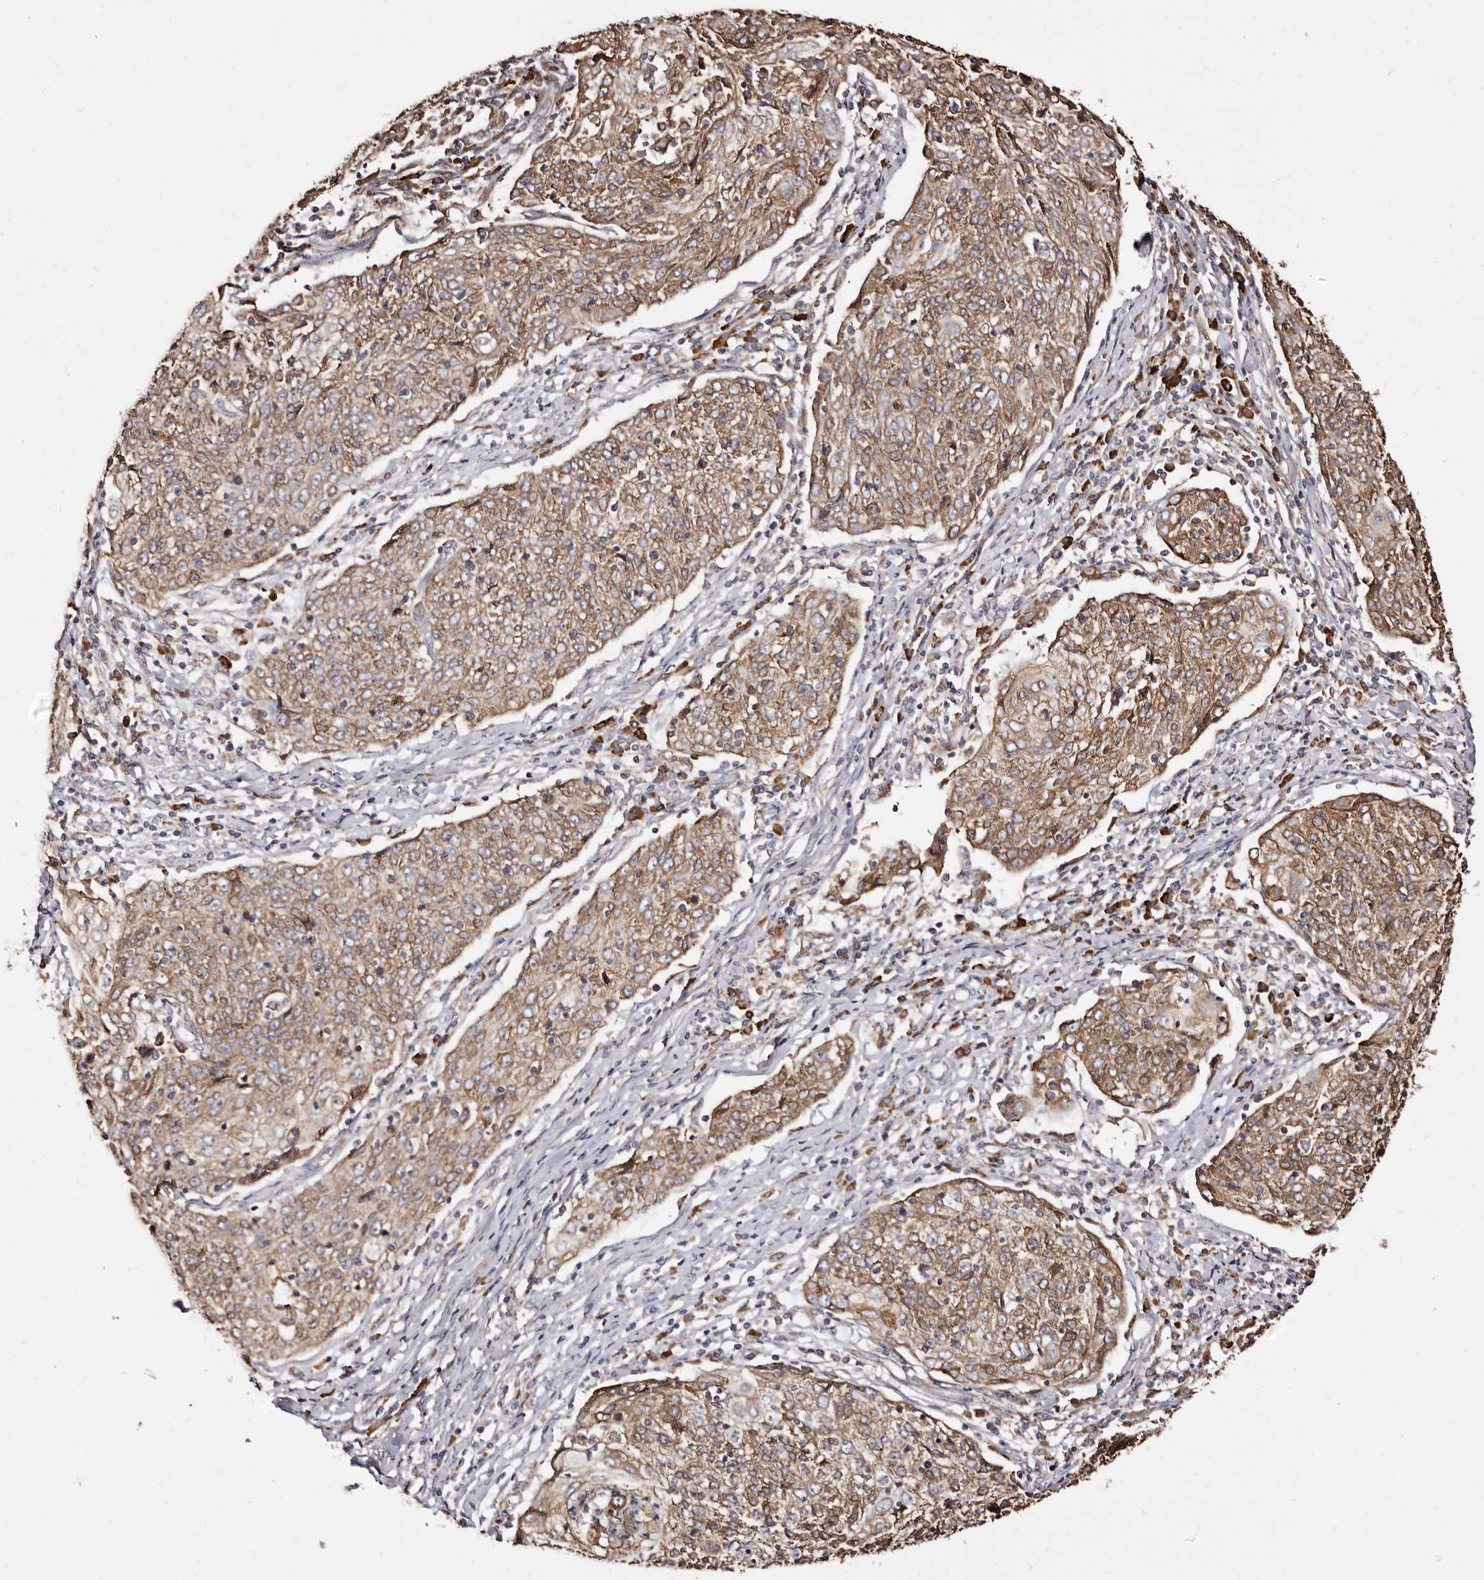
{"staining": {"intensity": "moderate", "quantity": ">75%", "location": "cytoplasmic/membranous"}, "tissue": "cervical cancer", "cell_type": "Tumor cells", "image_type": "cancer", "snomed": [{"axis": "morphology", "description": "Squamous cell carcinoma, NOS"}, {"axis": "topography", "description": "Cervix"}], "caption": "Cervical cancer stained for a protein displays moderate cytoplasmic/membranous positivity in tumor cells.", "gene": "ACBD6", "patient": {"sex": "female", "age": 48}}